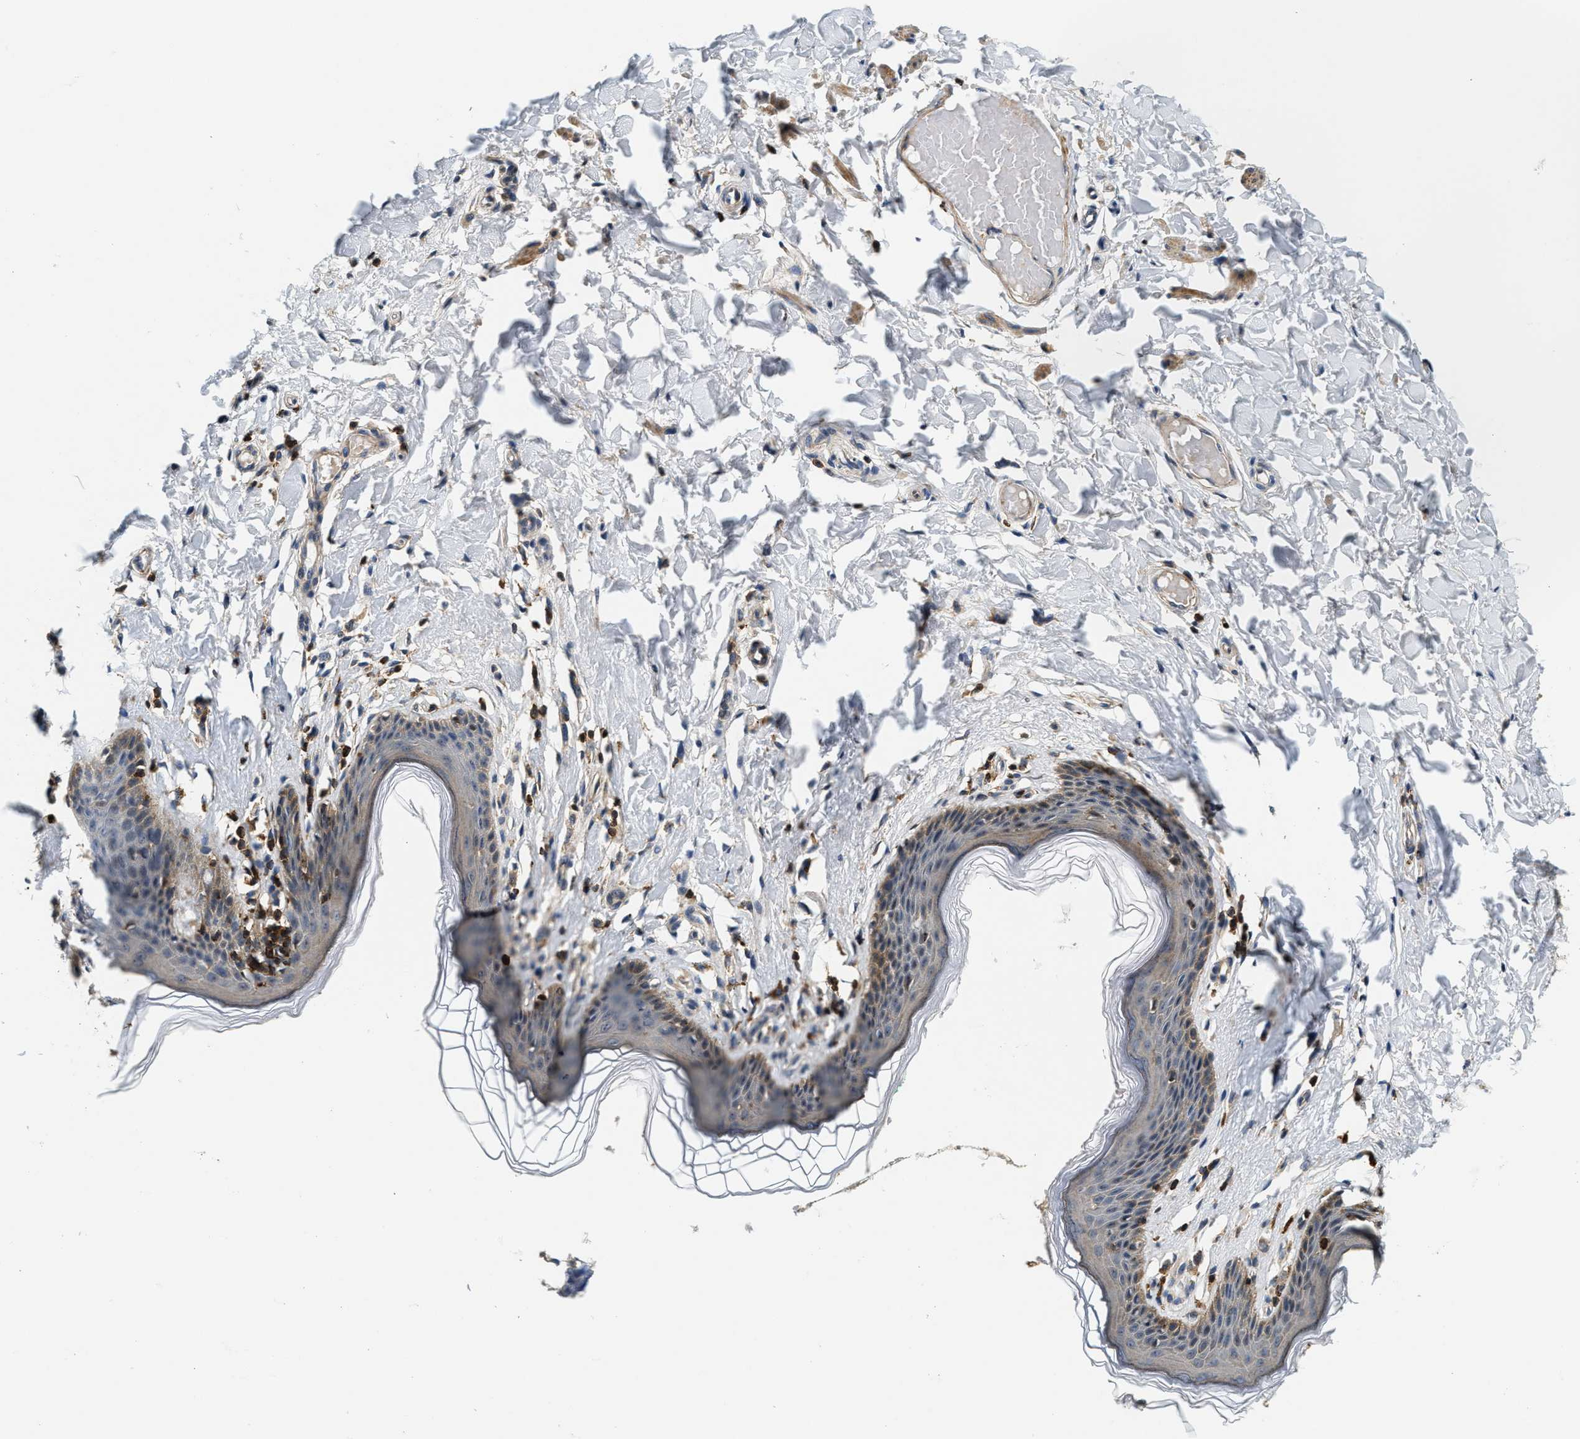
{"staining": {"intensity": "moderate", "quantity": "<25%", "location": "cytoplasmic/membranous"}, "tissue": "skin", "cell_type": "Epidermal cells", "image_type": "normal", "snomed": [{"axis": "morphology", "description": "Normal tissue, NOS"}, {"axis": "topography", "description": "Vulva"}], "caption": "Protein staining by IHC reveals moderate cytoplasmic/membranous expression in about <25% of epidermal cells in unremarkable skin.", "gene": "SAMD9", "patient": {"sex": "female", "age": 66}}